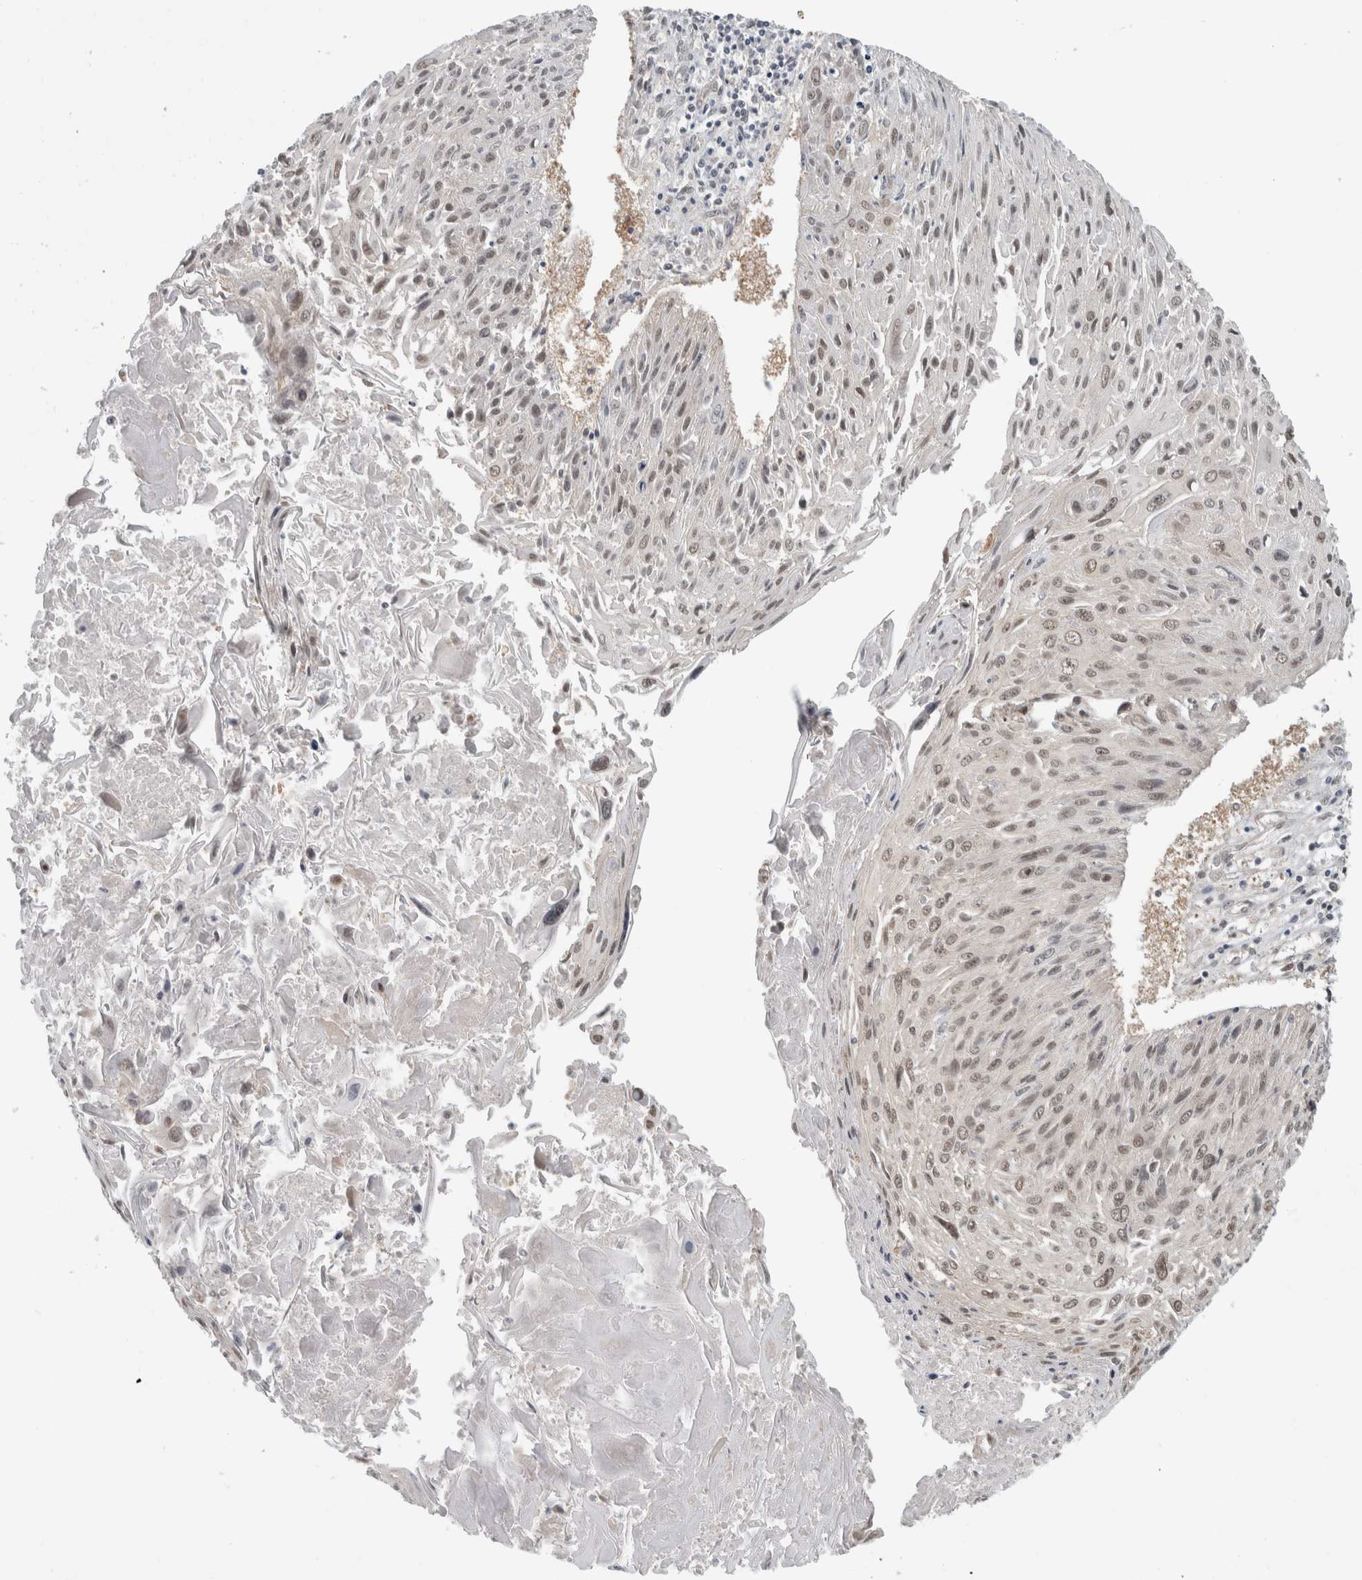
{"staining": {"intensity": "weak", "quantity": "25%-75%", "location": "nuclear"}, "tissue": "cervical cancer", "cell_type": "Tumor cells", "image_type": "cancer", "snomed": [{"axis": "morphology", "description": "Squamous cell carcinoma, NOS"}, {"axis": "topography", "description": "Cervix"}], "caption": "Weak nuclear protein staining is seen in about 25%-75% of tumor cells in cervical squamous cell carcinoma. (DAB (3,3'-diaminobenzidine) IHC with brightfield microscopy, high magnification).", "gene": "CCDC43", "patient": {"sex": "female", "age": 51}}